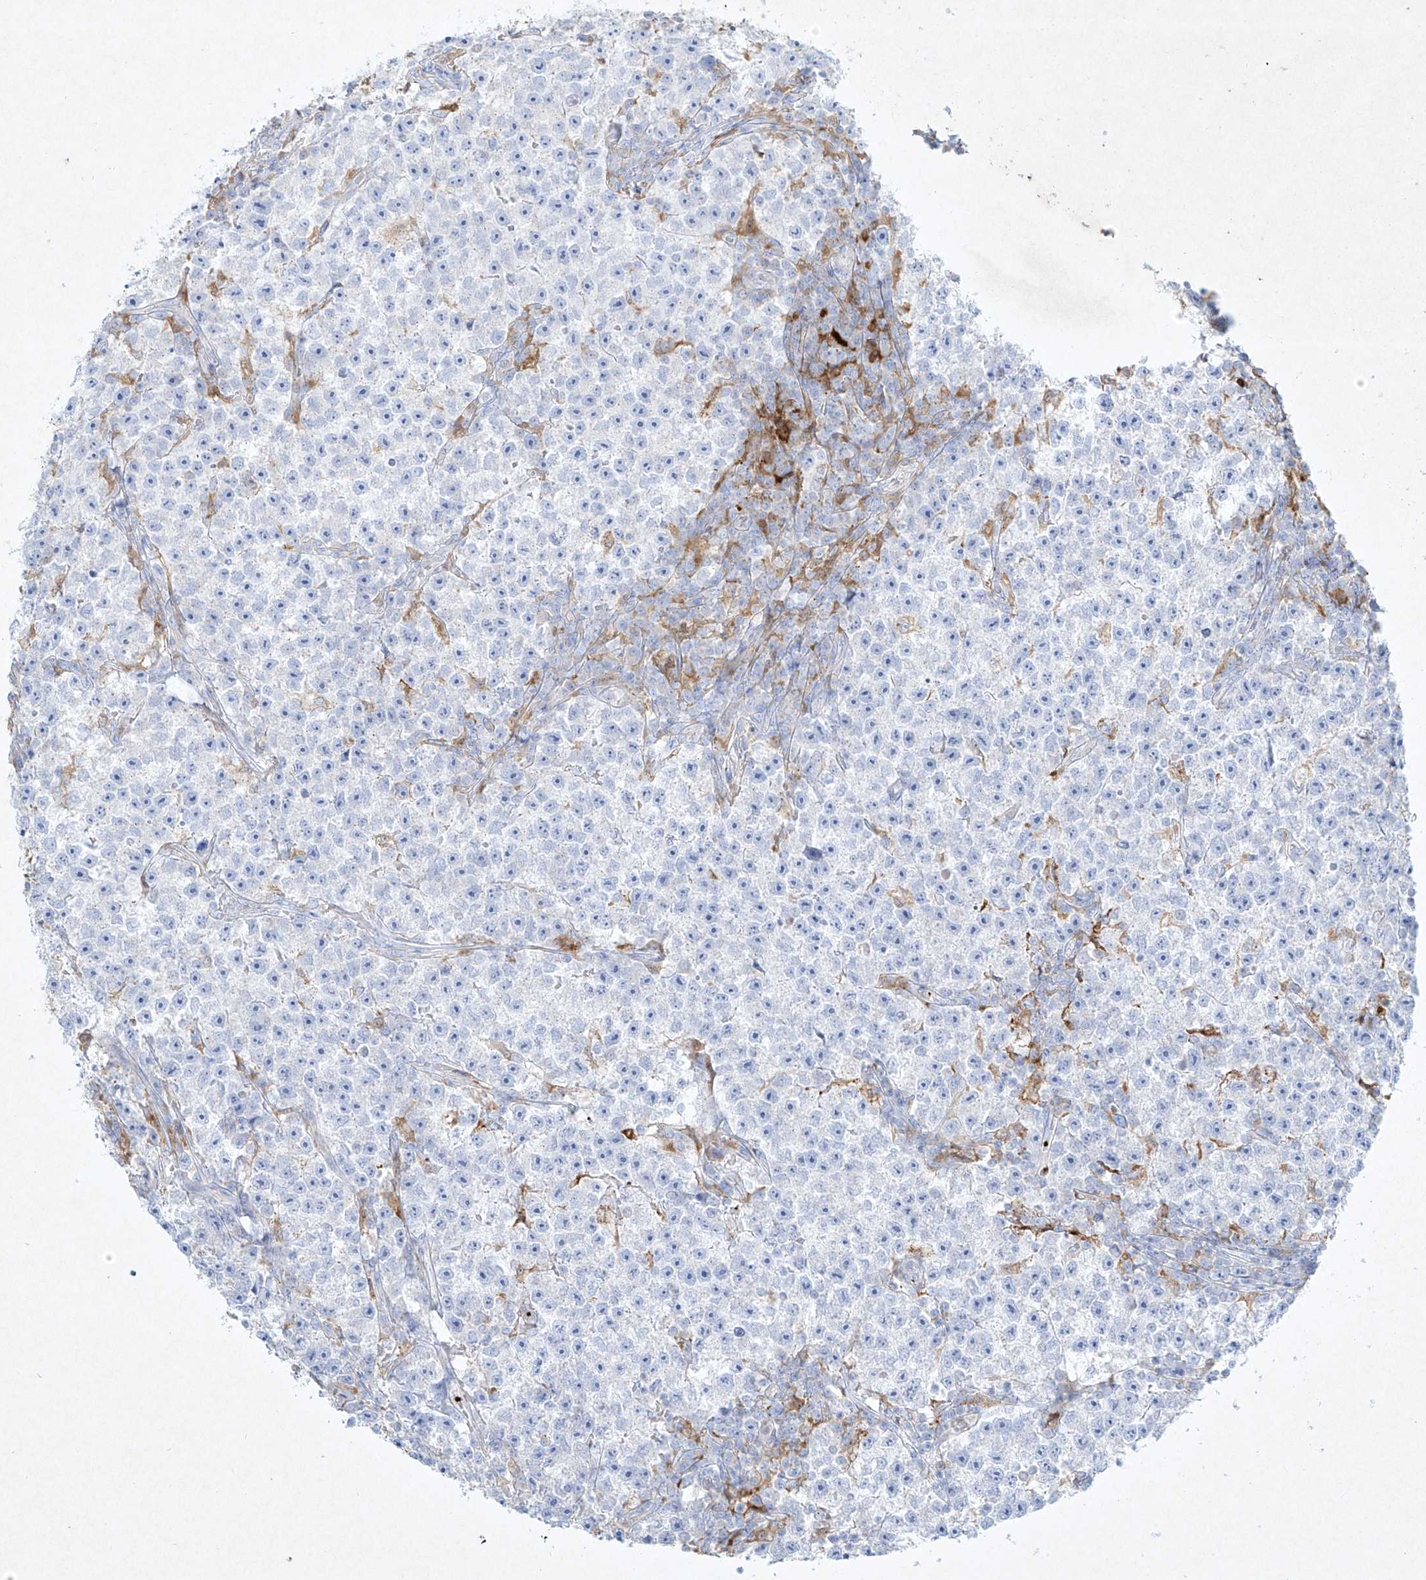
{"staining": {"intensity": "negative", "quantity": "none", "location": "none"}, "tissue": "testis cancer", "cell_type": "Tumor cells", "image_type": "cancer", "snomed": [{"axis": "morphology", "description": "Seminoma, NOS"}, {"axis": "topography", "description": "Testis"}], "caption": "A micrograph of seminoma (testis) stained for a protein reveals no brown staining in tumor cells. (DAB (3,3'-diaminobenzidine) immunohistochemistry (IHC), high magnification).", "gene": "PLEK", "patient": {"sex": "male", "age": 22}}